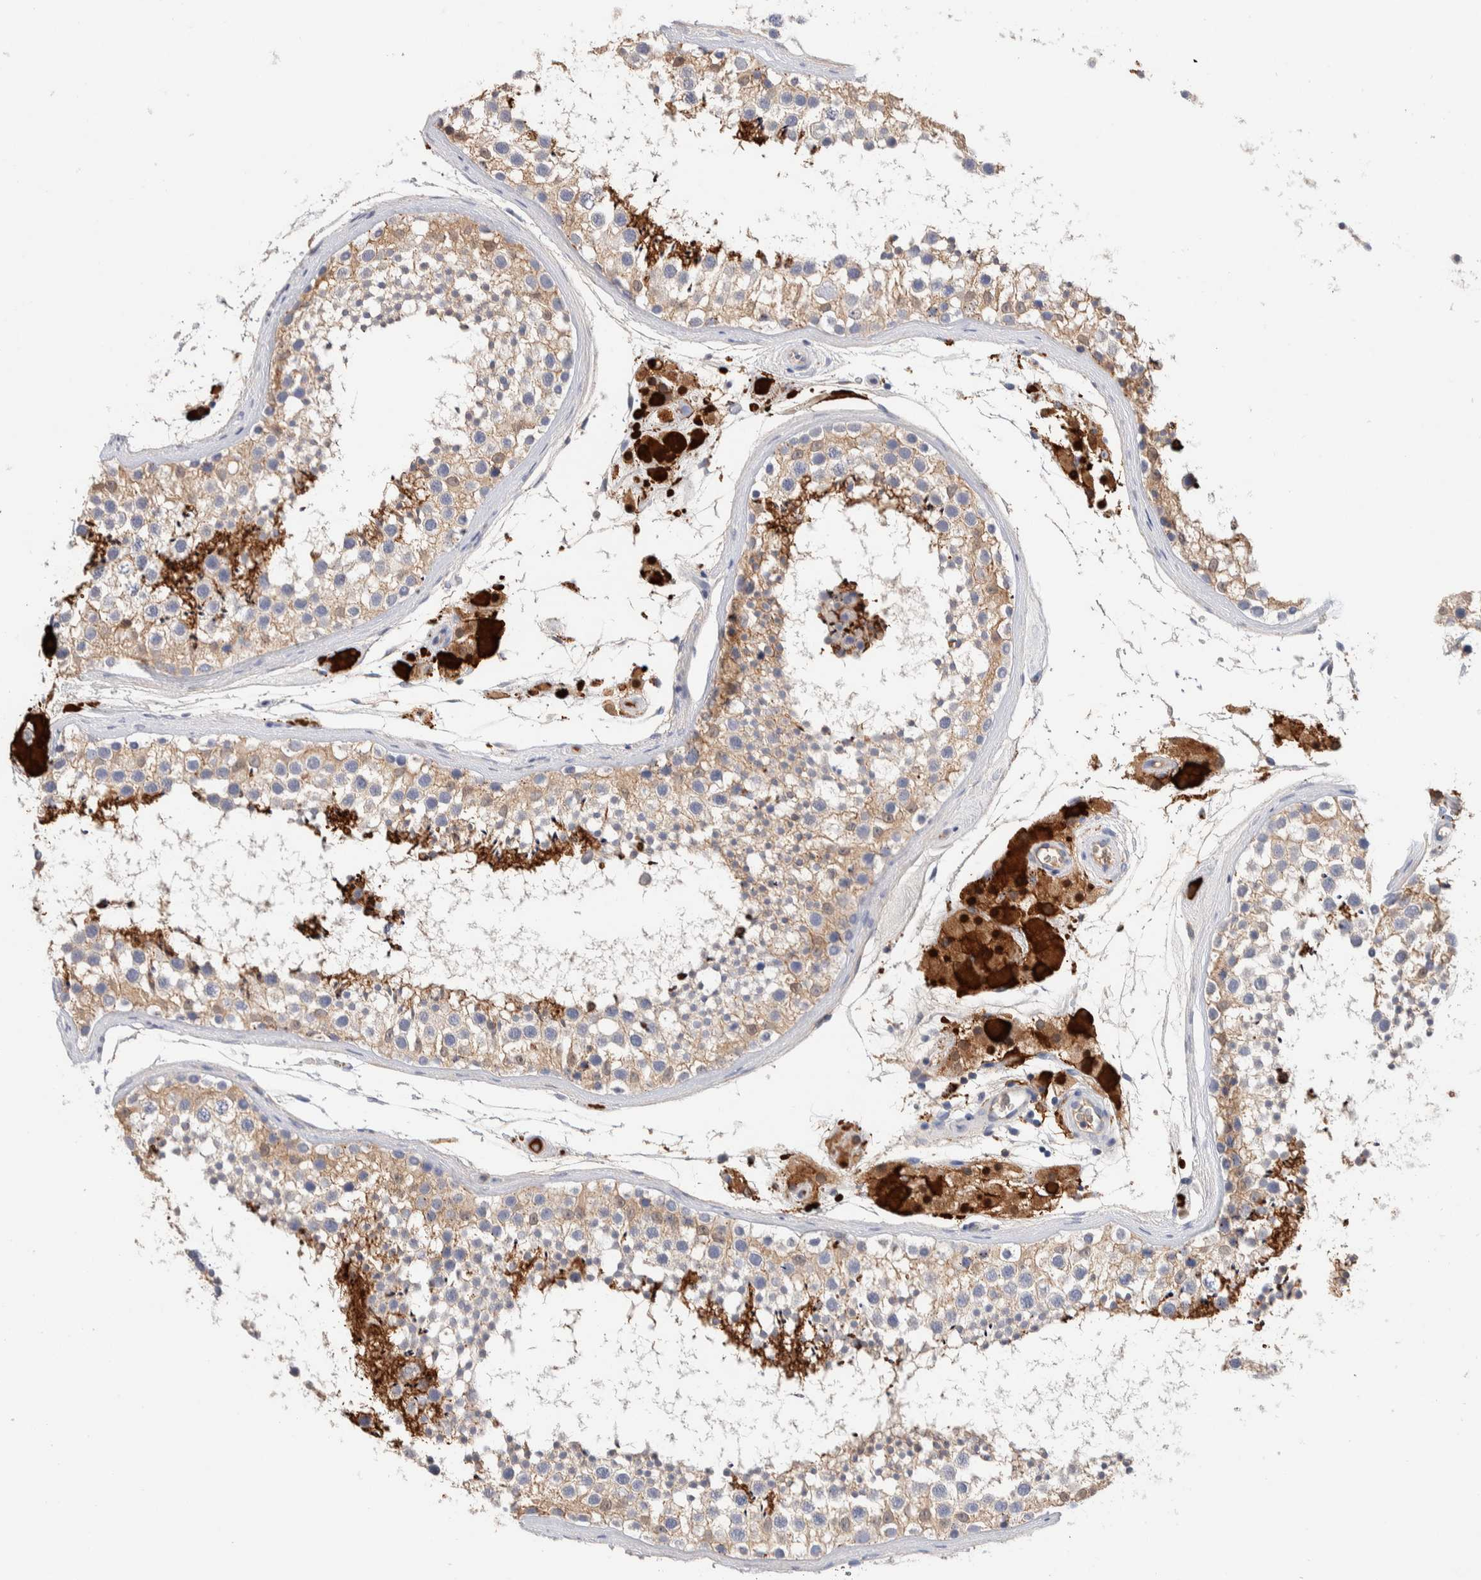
{"staining": {"intensity": "strong", "quantity": "<25%", "location": "cytoplasmic/membranous"}, "tissue": "testis", "cell_type": "Cells in seminiferous ducts", "image_type": "normal", "snomed": [{"axis": "morphology", "description": "Normal tissue, NOS"}, {"axis": "topography", "description": "Testis"}], "caption": "Immunohistochemistry (IHC) micrograph of unremarkable testis stained for a protein (brown), which shows medium levels of strong cytoplasmic/membranous positivity in approximately <25% of cells in seminiferous ducts.", "gene": "METRNL", "patient": {"sex": "male", "age": 46}}